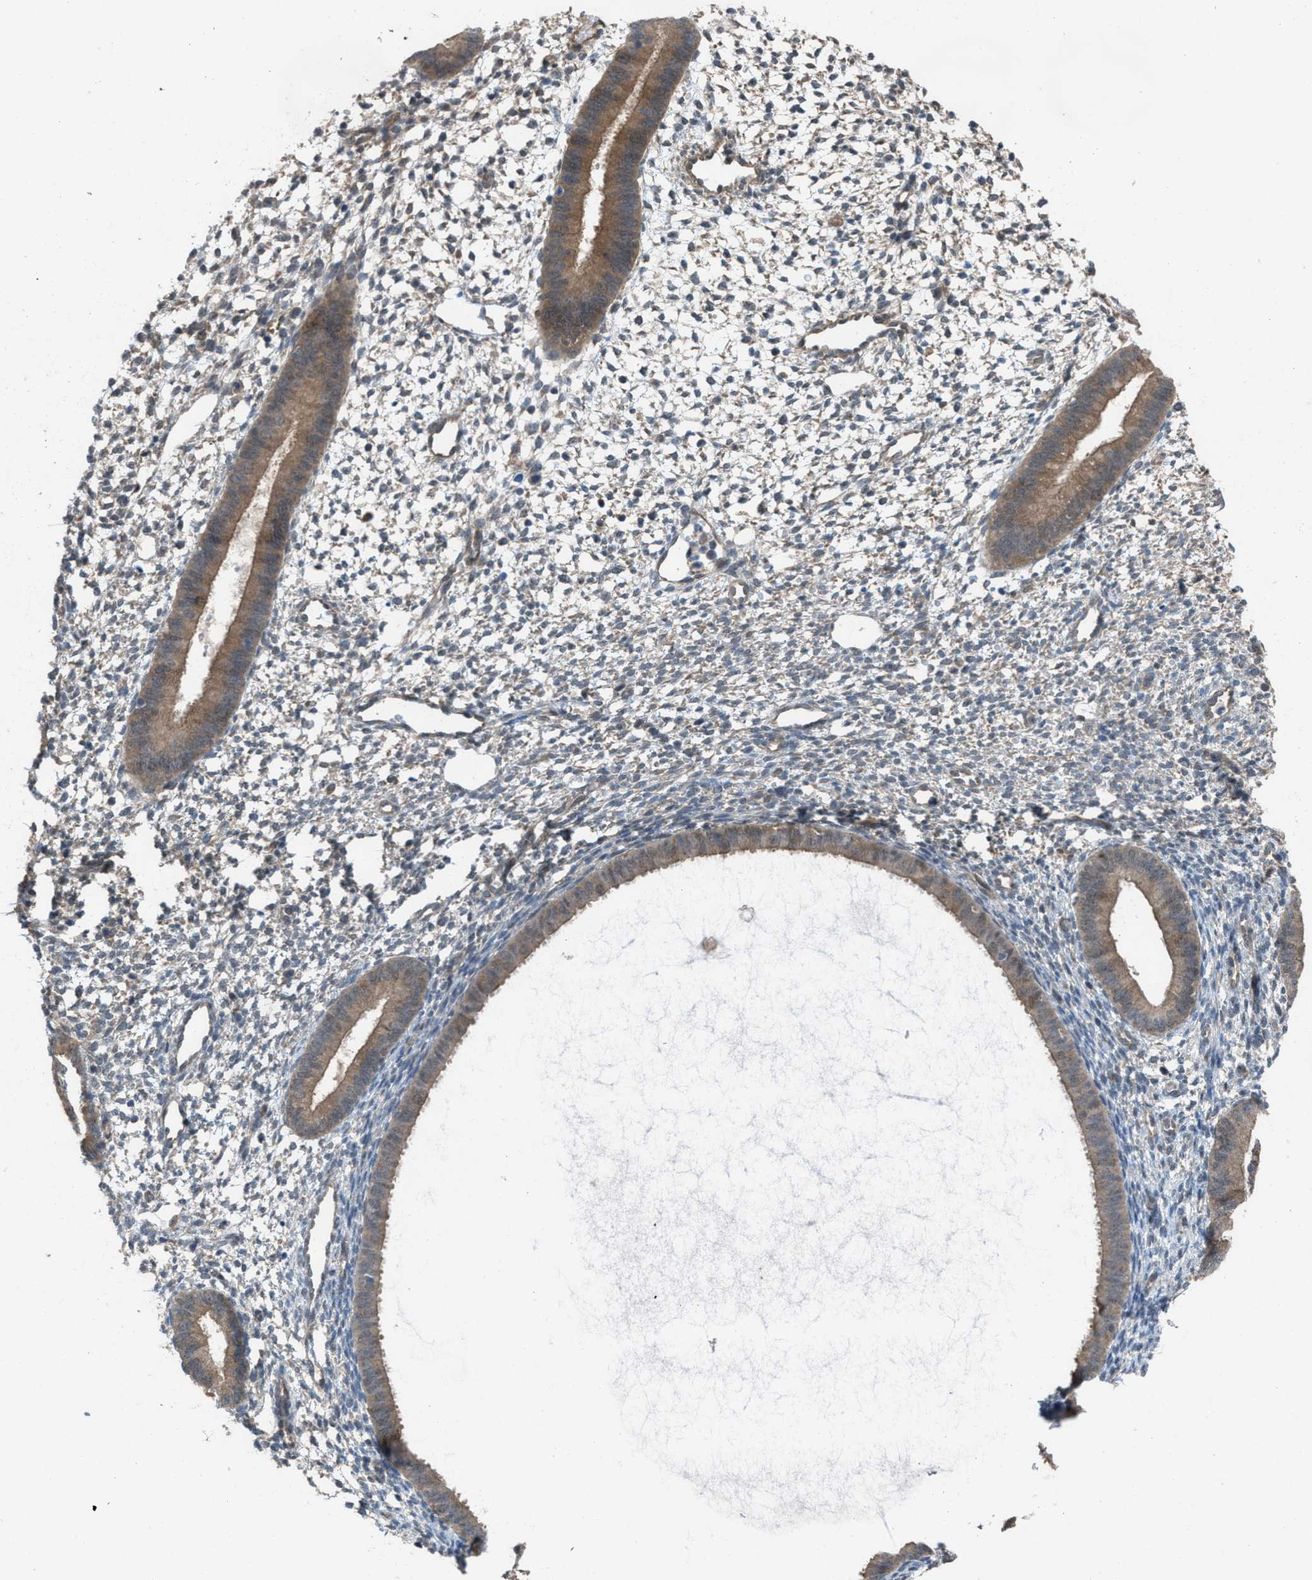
{"staining": {"intensity": "weak", "quantity": "<25%", "location": "cytoplasmic/membranous"}, "tissue": "endometrium", "cell_type": "Cells in endometrial stroma", "image_type": "normal", "snomed": [{"axis": "morphology", "description": "Normal tissue, NOS"}, {"axis": "topography", "description": "Endometrium"}], "caption": "Immunohistochemical staining of benign human endometrium reveals no significant positivity in cells in endometrial stroma.", "gene": "PLAA", "patient": {"sex": "female", "age": 46}}